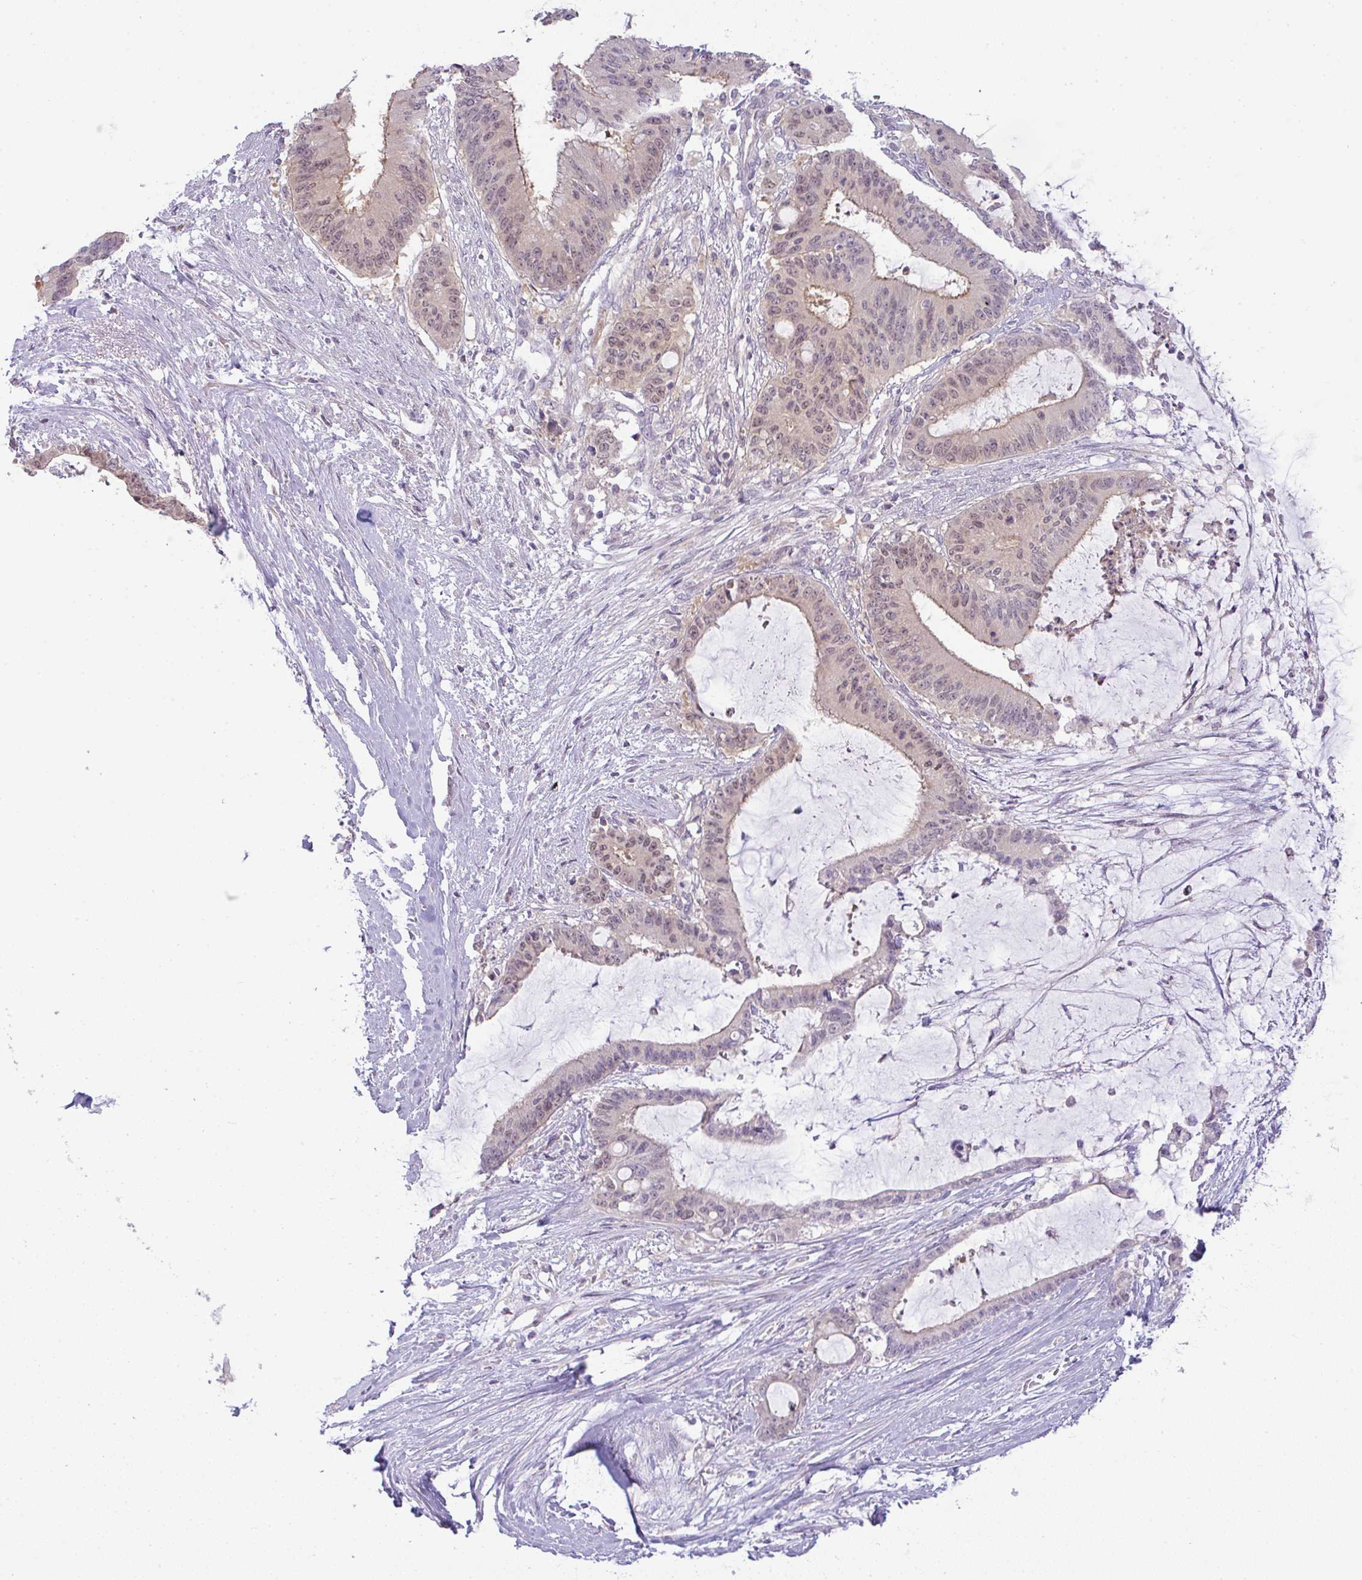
{"staining": {"intensity": "weak", "quantity": "25%-75%", "location": "nuclear"}, "tissue": "liver cancer", "cell_type": "Tumor cells", "image_type": "cancer", "snomed": [{"axis": "morphology", "description": "Normal tissue, NOS"}, {"axis": "morphology", "description": "Cholangiocarcinoma"}, {"axis": "topography", "description": "Liver"}, {"axis": "topography", "description": "Peripheral nerve tissue"}], "caption": "A brown stain shows weak nuclear staining of a protein in human liver cancer (cholangiocarcinoma) tumor cells. The protein of interest is stained brown, and the nuclei are stained in blue (DAB IHC with brightfield microscopy, high magnification).", "gene": "CSE1L", "patient": {"sex": "female", "age": 73}}